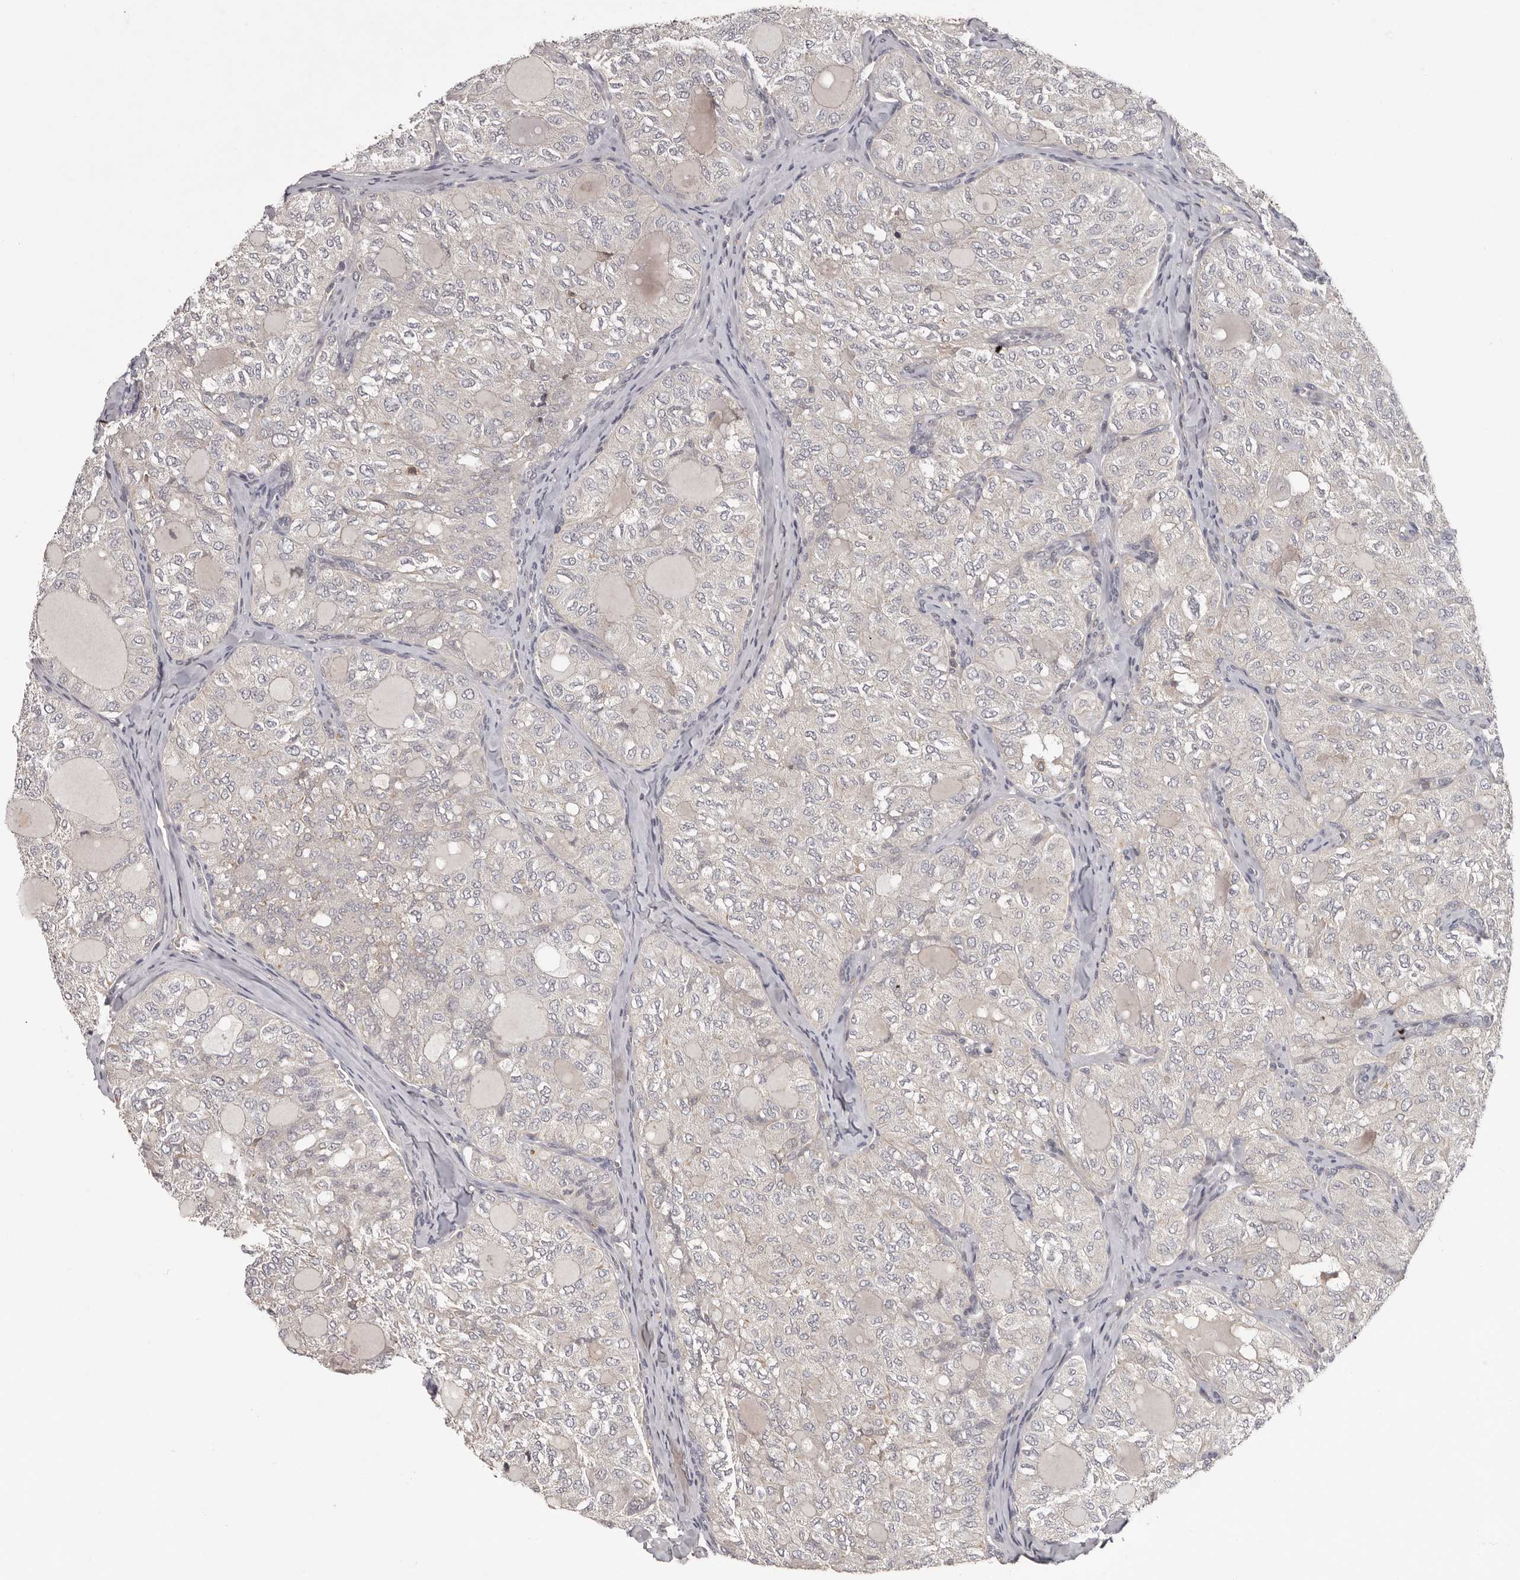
{"staining": {"intensity": "negative", "quantity": "none", "location": "none"}, "tissue": "thyroid cancer", "cell_type": "Tumor cells", "image_type": "cancer", "snomed": [{"axis": "morphology", "description": "Follicular adenoma carcinoma, NOS"}, {"axis": "topography", "description": "Thyroid gland"}], "caption": "Tumor cells are negative for brown protein staining in thyroid follicular adenoma carcinoma. (DAB (3,3'-diaminobenzidine) immunohistochemistry (IHC) with hematoxylin counter stain).", "gene": "ANKRD44", "patient": {"sex": "male", "age": 75}}